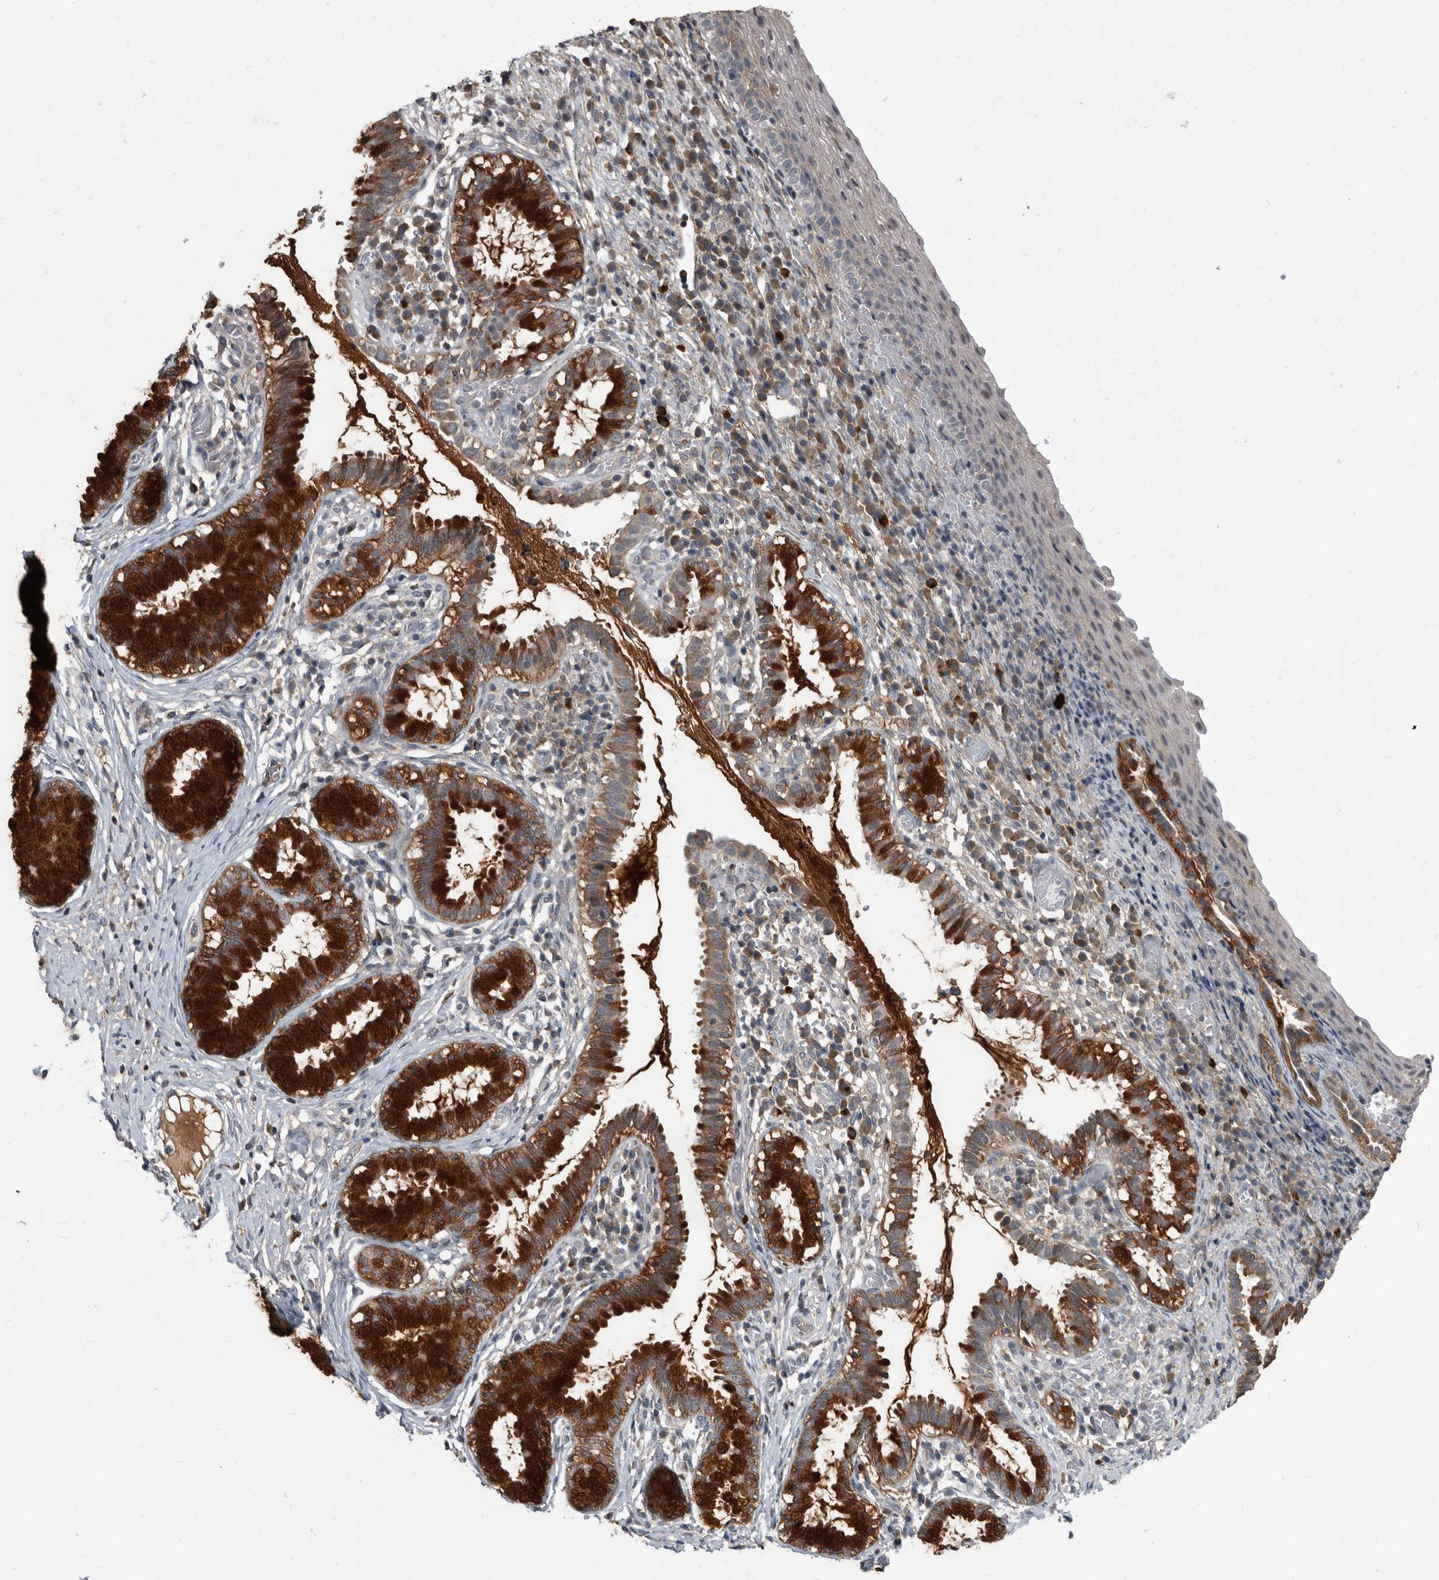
{"staining": {"intensity": "strong", "quantity": ">75%", "location": "cytoplasmic/membranous"}, "tissue": "cervix", "cell_type": "Glandular cells", "image_type": "normal", "snomed": [{"axis": "morphology", "description": "Normal tissue, NOS"}, {"axis": "topography", "description": "Cervix"}], "caption": "Protein staining of unremarkable cervix shows strong cytoplasmic/membranous staining in about >75% of glandular cells.", "gene": "PI15", "patient": {"sex": "female", "age": 27}}